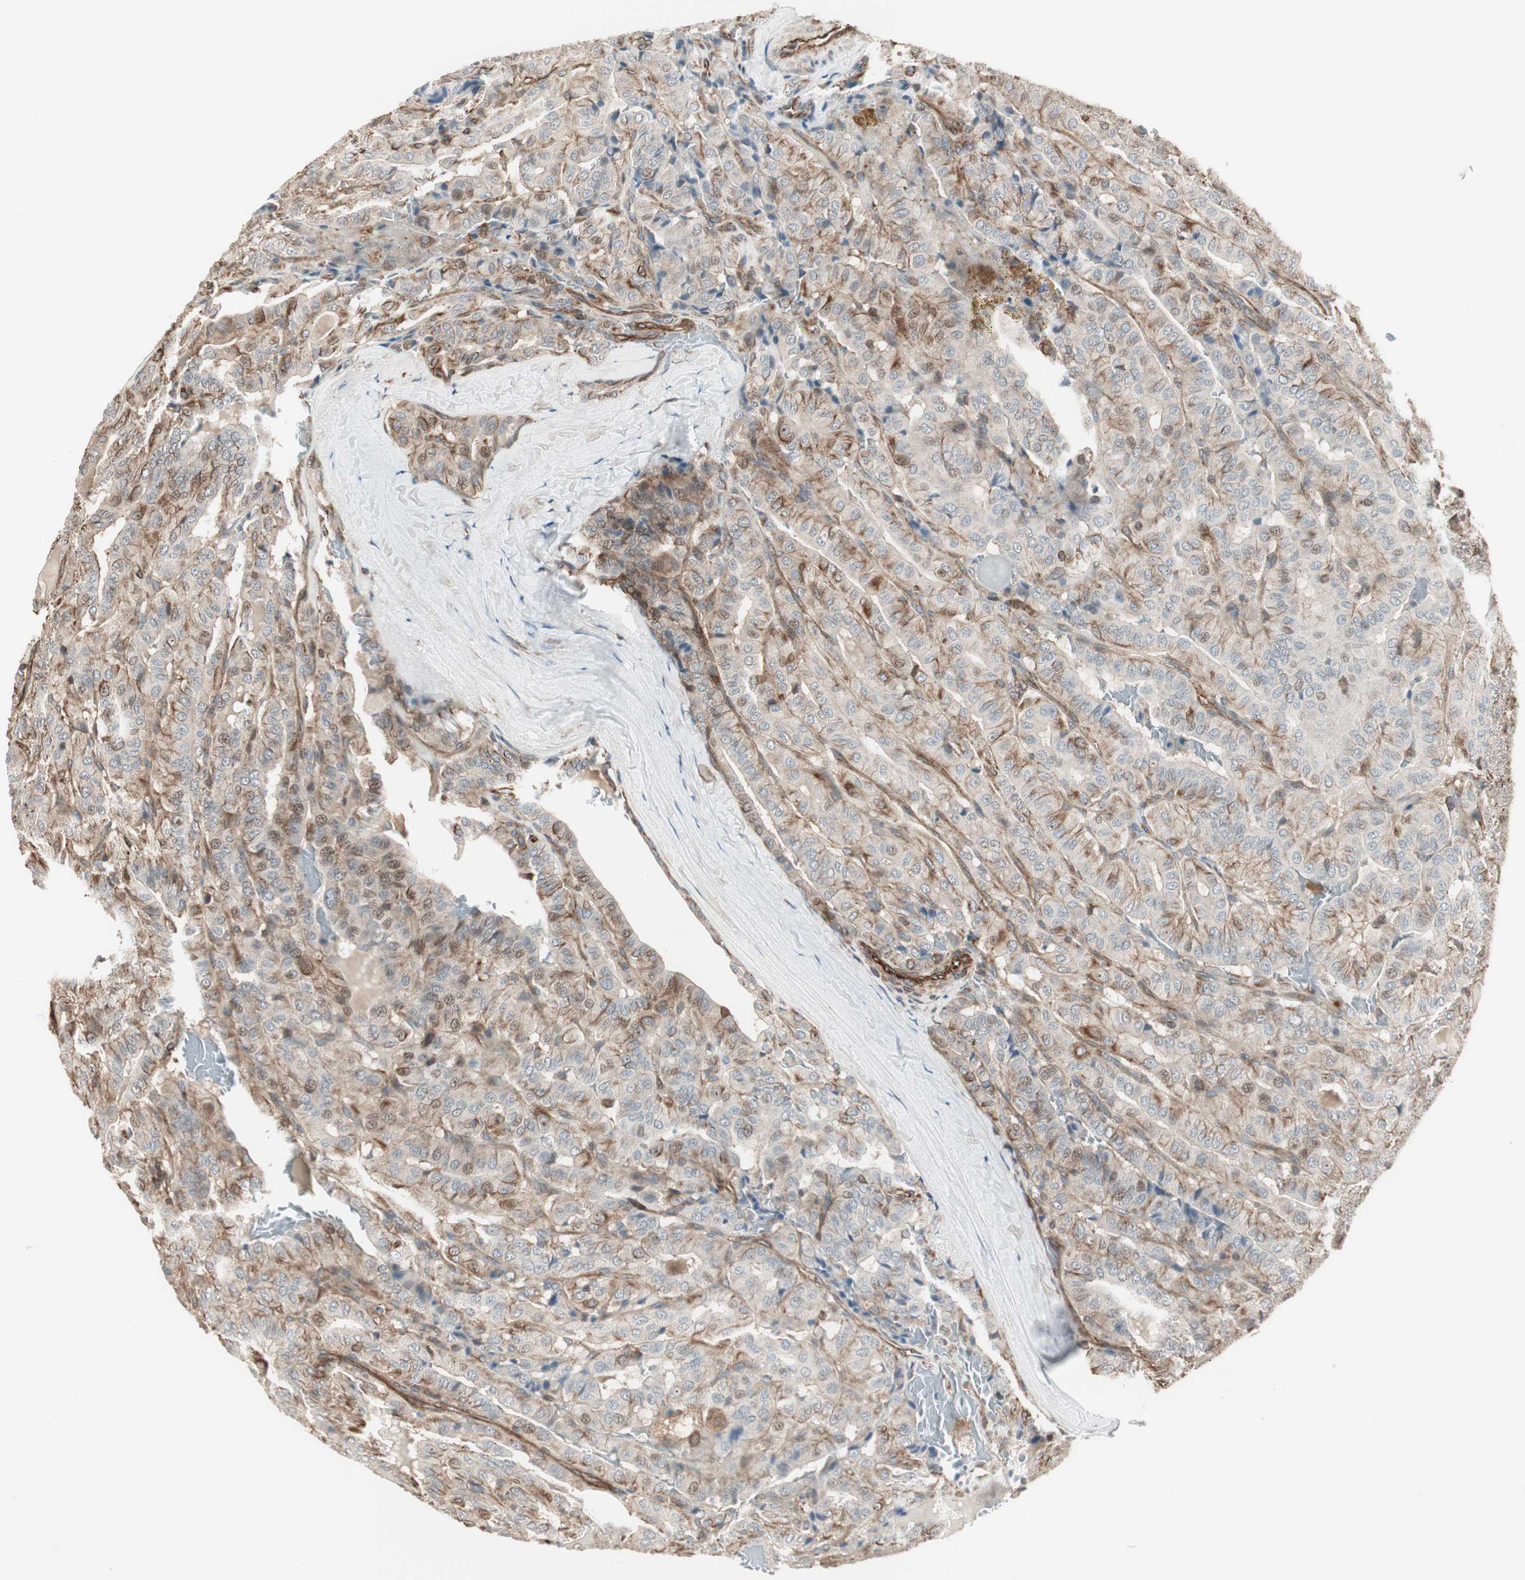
{"staining": {"intensity": "weak", "quantity": ">75%", "location": "cytoplasmic/membranous"}, "tissue": "thyroid cancer", "cell_type": "Tumor cells", "image_type": "cancer", "snomed": [{"axis": "morphology", "description": "Papillary adenocarcinoma, NOS"}, {"axis": "topography", "description": "Thyroid gland"}], "caption": "Human thyroid cancer stained with a brown dye displays weak cytoplasmic/membranous positive expression in about >75% of tumor cells.", "gene": "MAD2L2", "patient": {"sex": "male", "age": 77}}